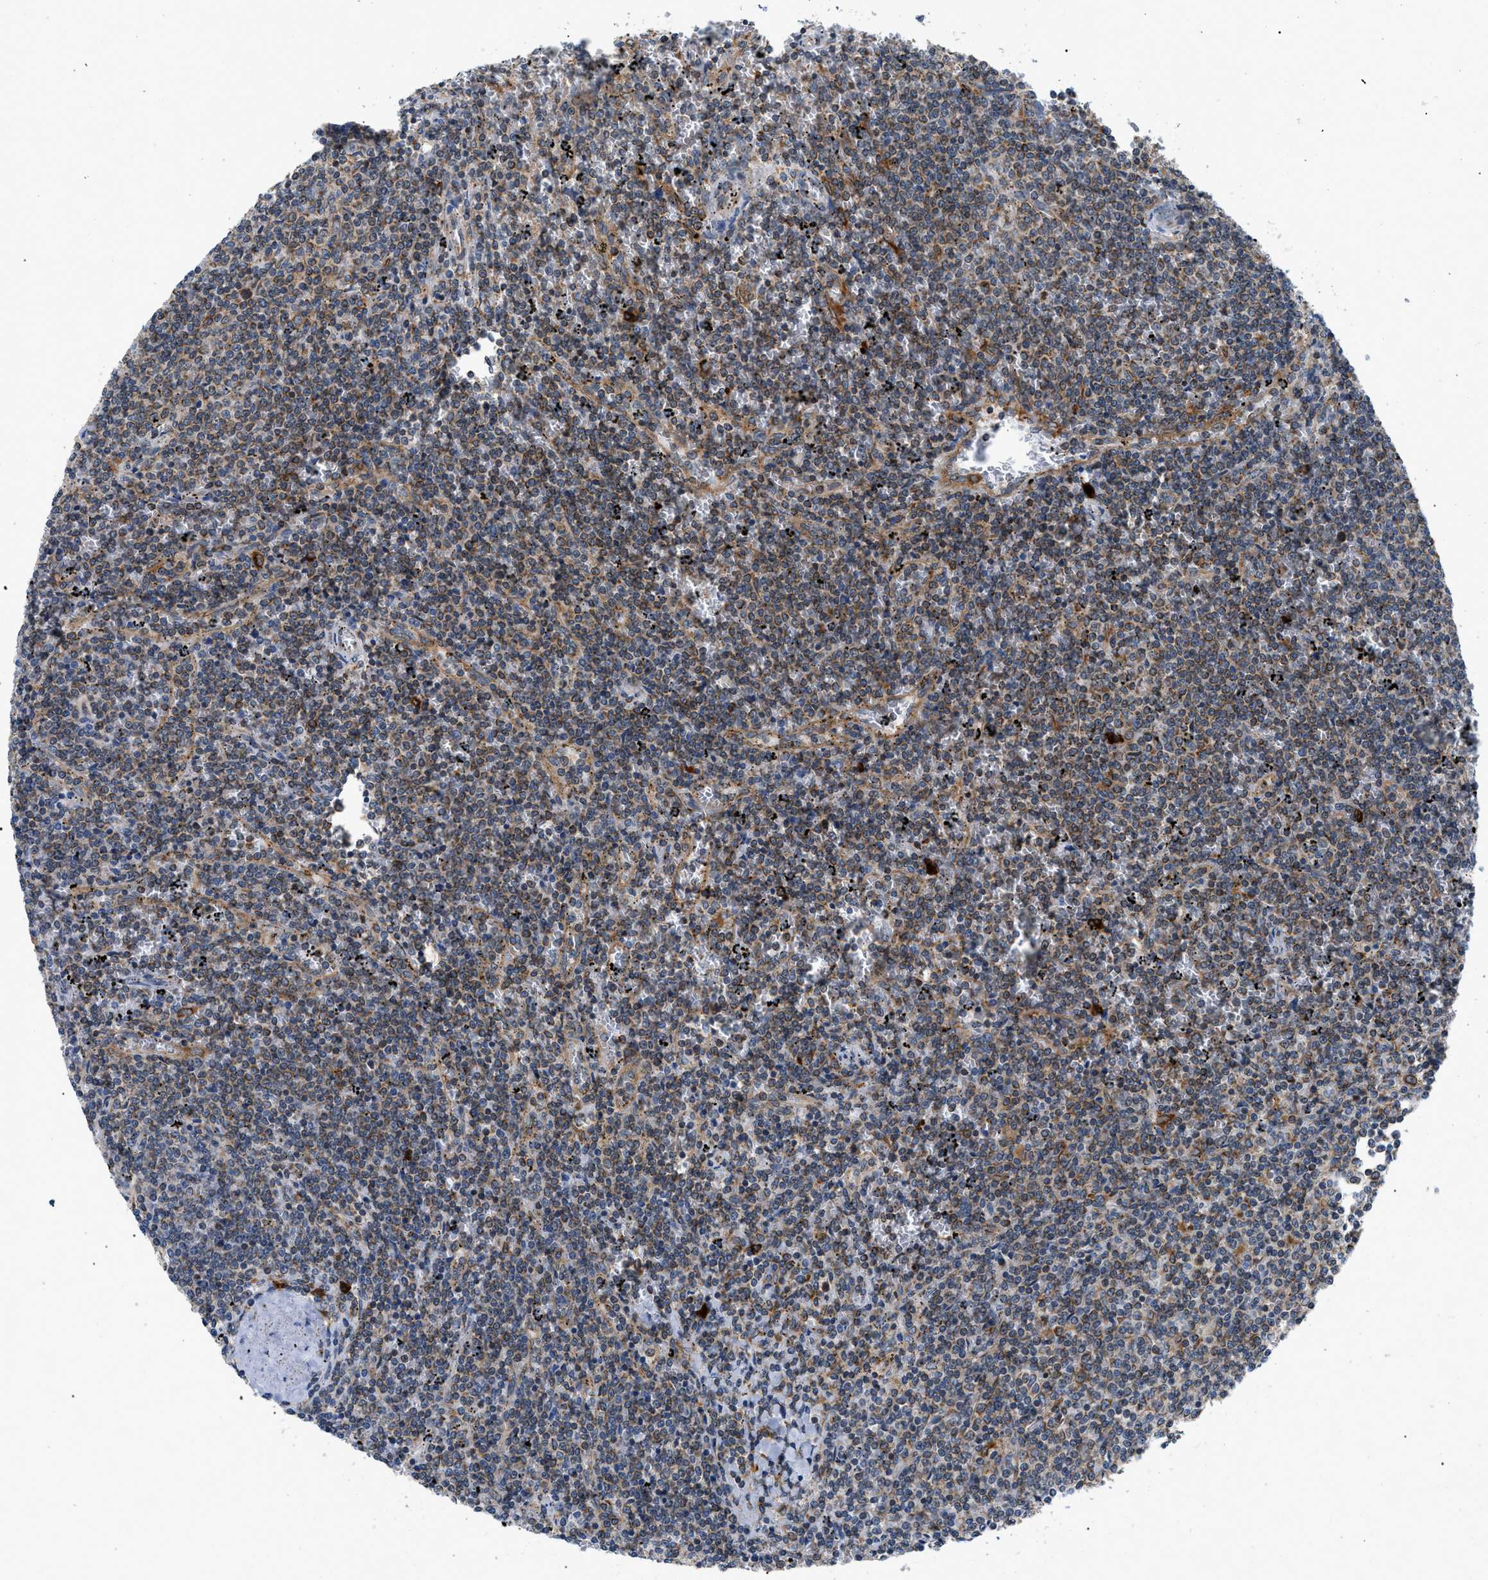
{"staining": {"intensity": "moderate", "quantity": "<25%", "location": "cytoplasmic/membranous"}, "tissue": "lymphoma", "cell_type": "Tumor cells", "image_type": "cancer", "snomed": [{"axis": "morphology", "description": "Malignant lymphoma, non-Hodgkin's type, Low grade"}, {"axis": "topography", "description": "Spleen"}], "caption": "Immunohistochemical staining of lymphoma demonstrates low levels of moderate cytoplasmic/membranous positivity in approximately <25% of tumor cells.", "gene": "DERL1", "patient": {"sex": "female", "age": 50}}